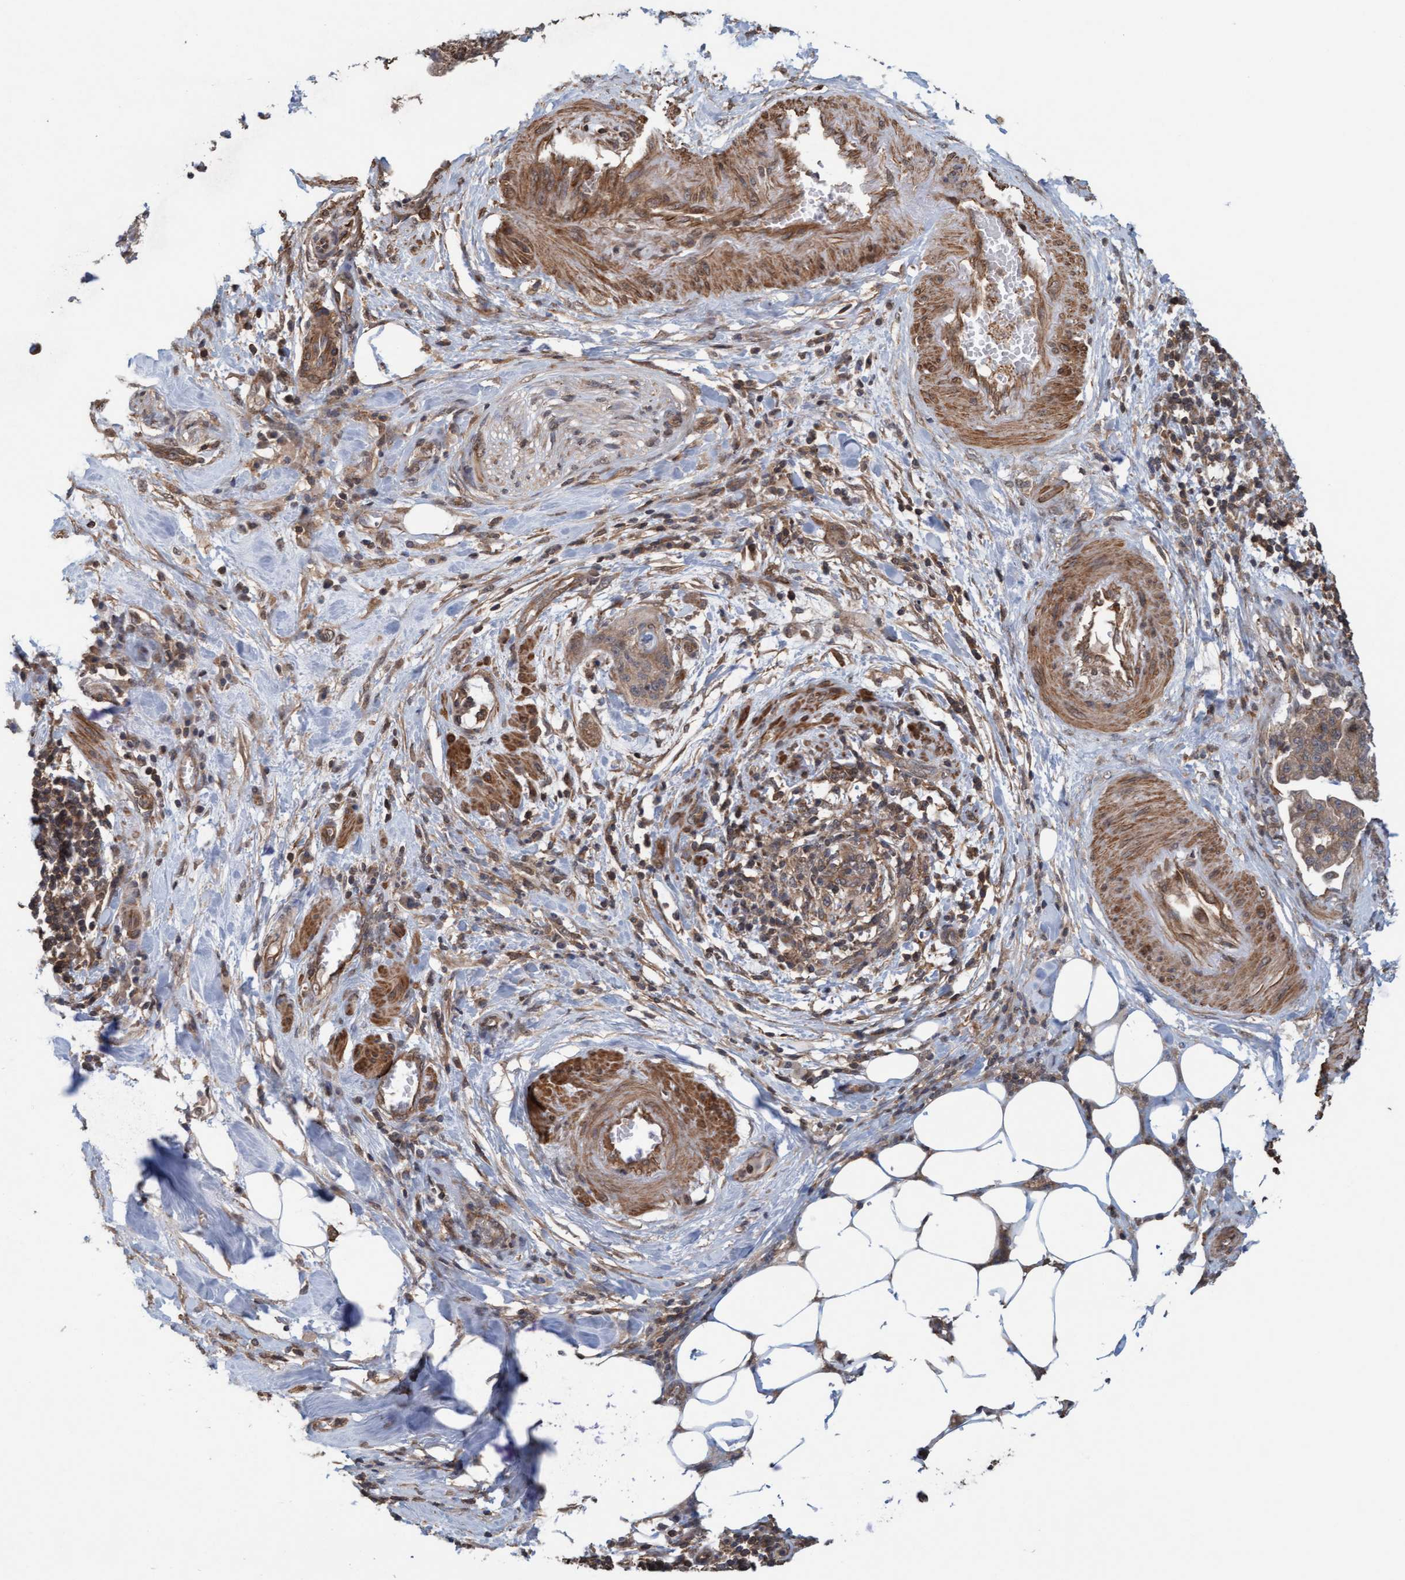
{"staining": {"intensity": "moderate", "quantity": ">75%", "location": "cytoplasmic/membranous"}, "tissue": "pancreatic cancer", "cell_type": "Tumor cells", "image_type": "cancer", "snomed": [{"axis": "morphology", "description": "Adenocarcinoma, NOS"}, {"axis": "topography", "description": "Pancreas"}], "caption": "An image of human pancreatic adenocarcinoma stained for a protein shows moderate cytoplasmic/membranous brown staining in tumor cells. (DAB IHC with brightfield microscopy, high magnification).", "gene": "FXR2", "patient": {"sex": "female", "age": 78}}